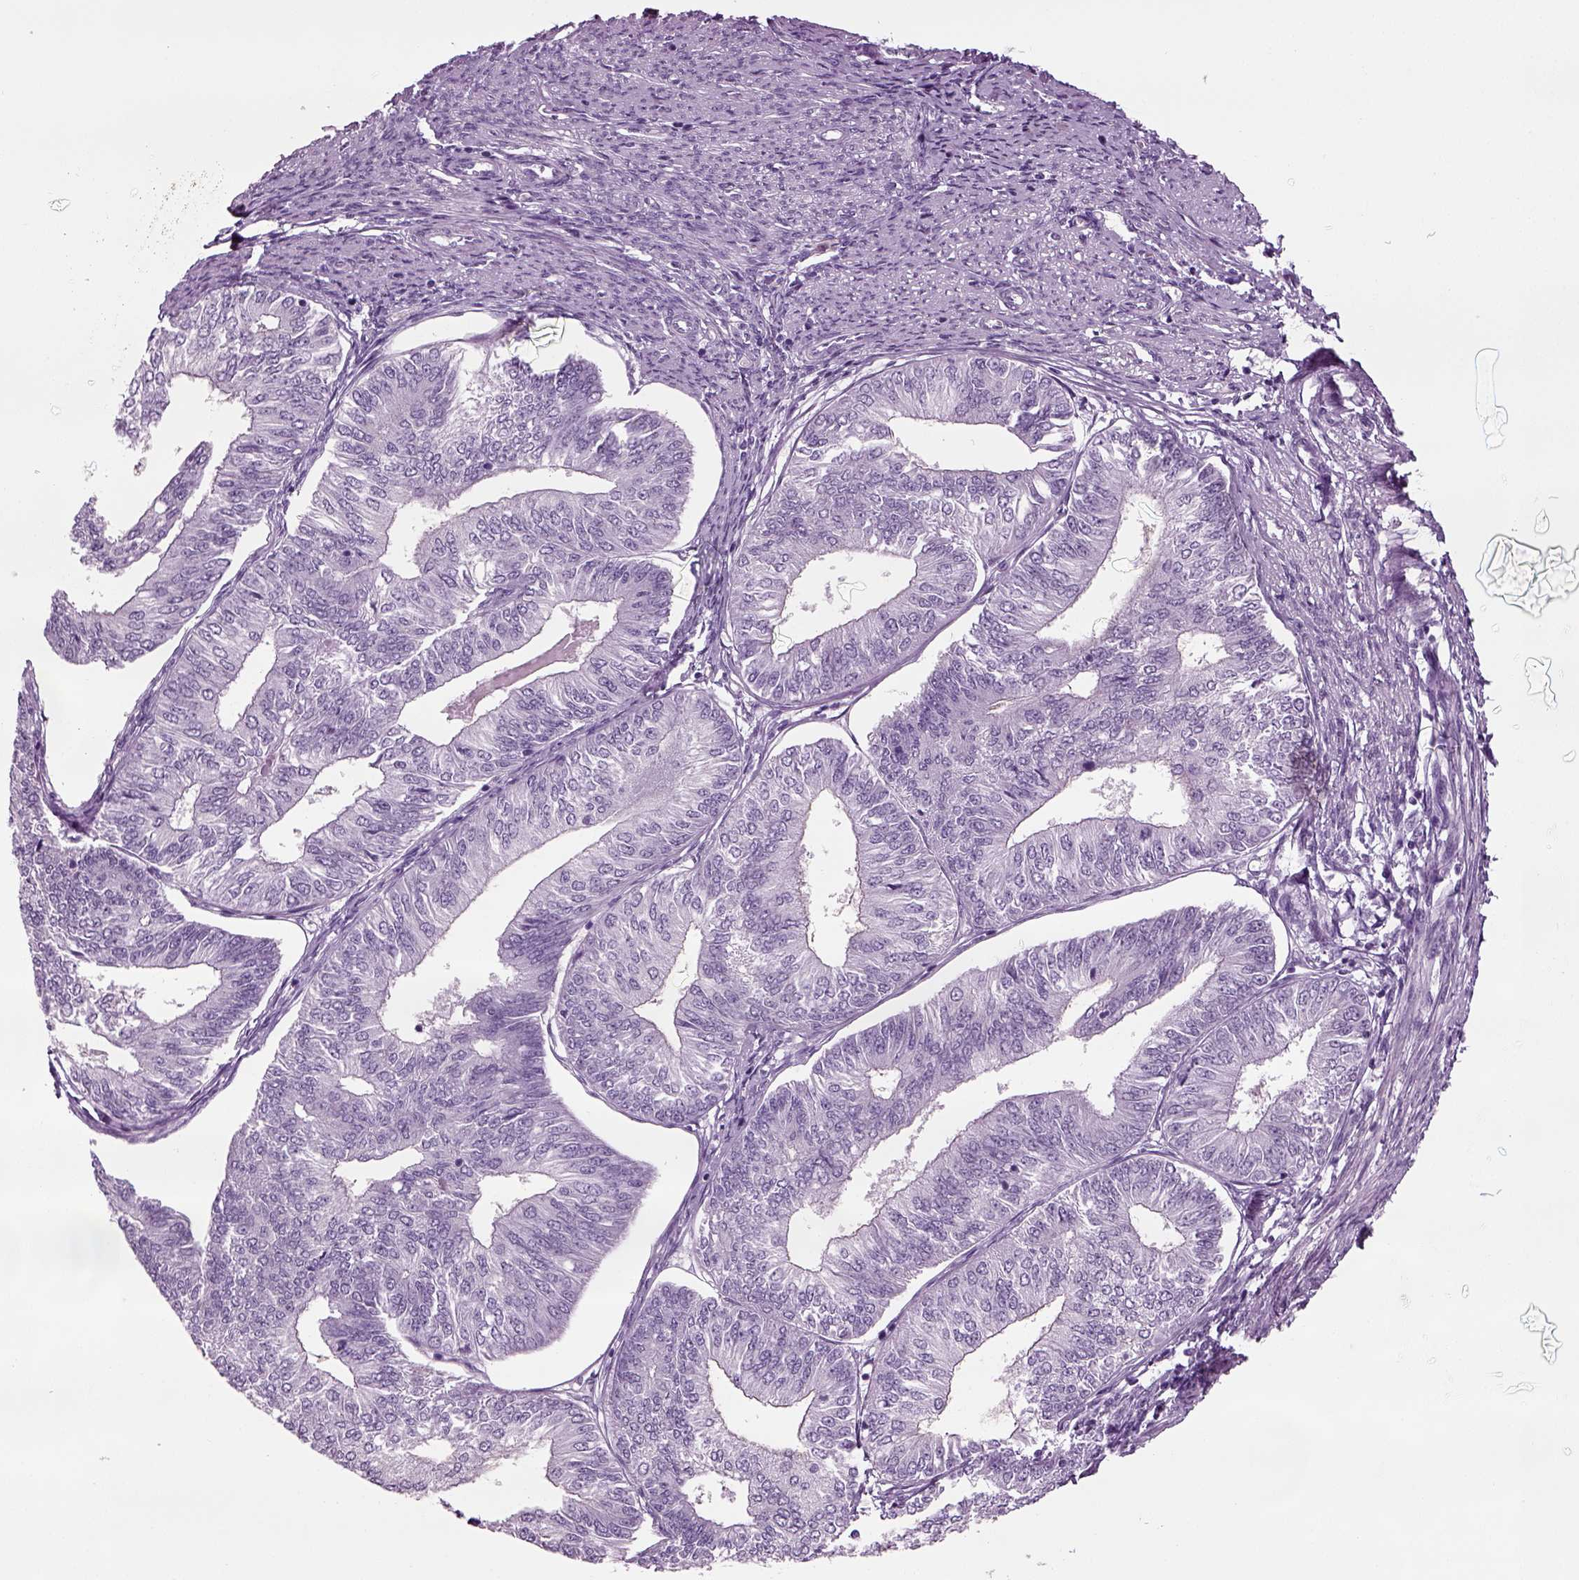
{"staining": {"intensity": "negative", "quantity": "none", "location": "none"}, "tissue": "endometrial cancer", "cell_type": "Tumor cells", "image_type": "cancer", "snomed": [{"axis": "morphology", "description": "Adenocarcinoma, NOS"}, {"axis": "topography", "description": "Endometrium"}], "caption": "High magnification brightfield microscopy of endometrial cancer (adenocarcinoma) stained with DAB (brown) and counterstained with hematoxylin (blue): tumor cells show no significant positivity. (Stains: DAB immunohistochemistry (IHC) with hematoxylin counter stain, Microscopy: brightfield microscopy at high magnification).", "gene": "CRABP1", "patient": {"sex": "female", "age": 58}}